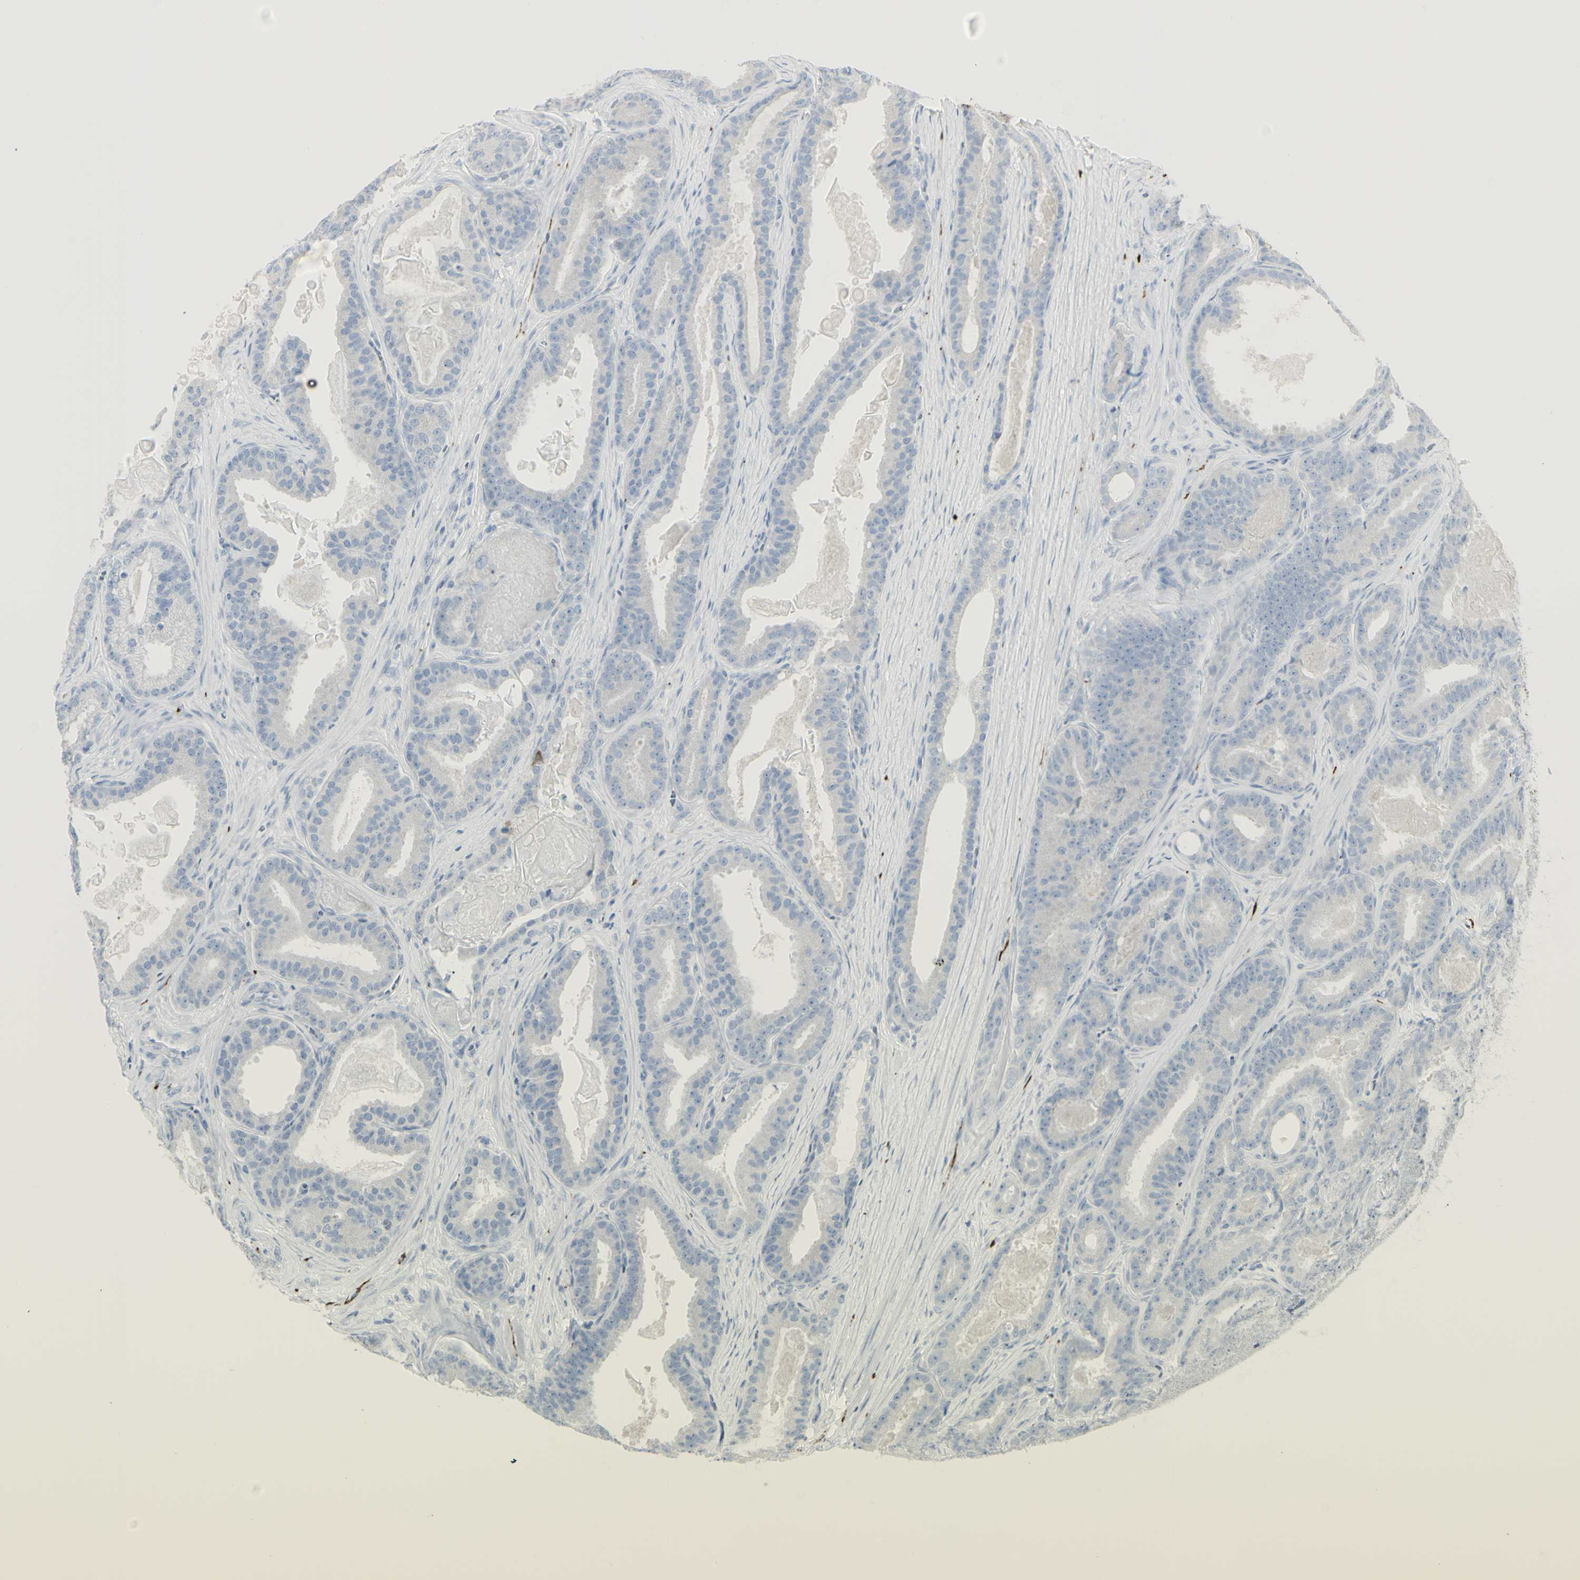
{"staining": {"intensity": "negative", "quantity": "none", "location": "none"}, "tissue": "prostate cancer", "cell_type": "Tumor cells", "image_type": "cancer", "snomed": [{"axis": "morphology", "description": "Adenocarcinoma, High grade"}, {"axis": "topography", "description": "Prostate"}], "caption": "Immunohistochemistry (IHC) photomicrograph of neoplastic tissue: human adenocarcinoma (high-grade) (prostate) stained with DAB displays no significant protein staining in tumor cells. Brightfield microscopy of immunohistochemistry stained with DAB (3,3'-diaminobenzidine) (brown) and hematoxylin (blue), captured at high magnification.", "gene": "ENSG00000198211", "patient": {"sex": "male", "age": 60}}